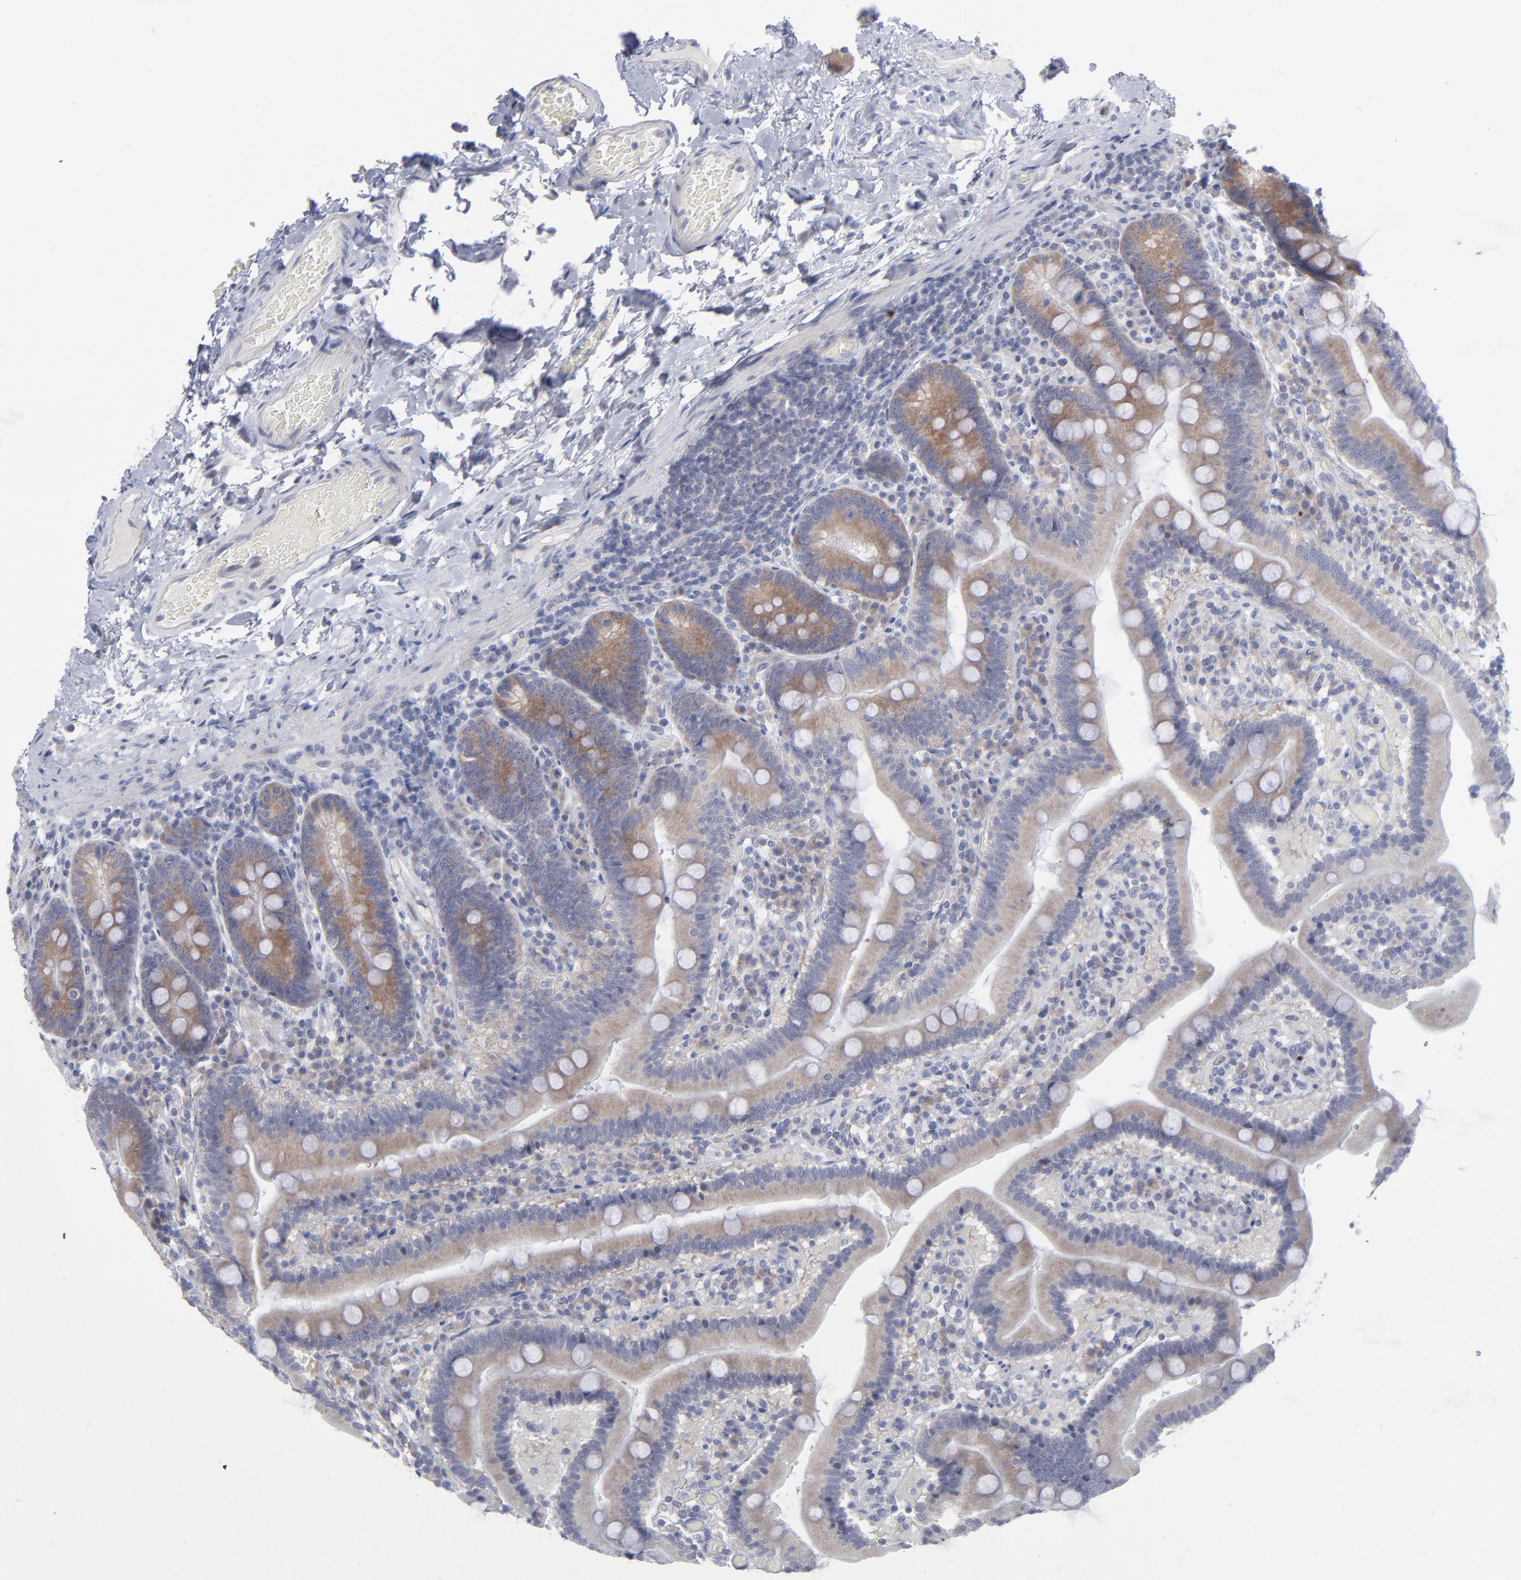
{"staining": {"intensity": "moderate", "quantity": "25%-75%", "location": "cytoplasmic/membranous"}, "tissue": "duodenum", "cell_type": "Glandular cells", "image_type": "normal", "snomed": [{"axis": "morphology", "description": "Normal tissue, NOS"}, {"axis": "topography", "description": "Duodenum"}], "caption": "Glandular cells exhibit medium levels of moderate cytoplasmic/membranous positivity in approximately 25%-75% of cells in unremarkable duodenum.", "gene": "RPS24", "patient": {"sex": "male", "age": 66}}